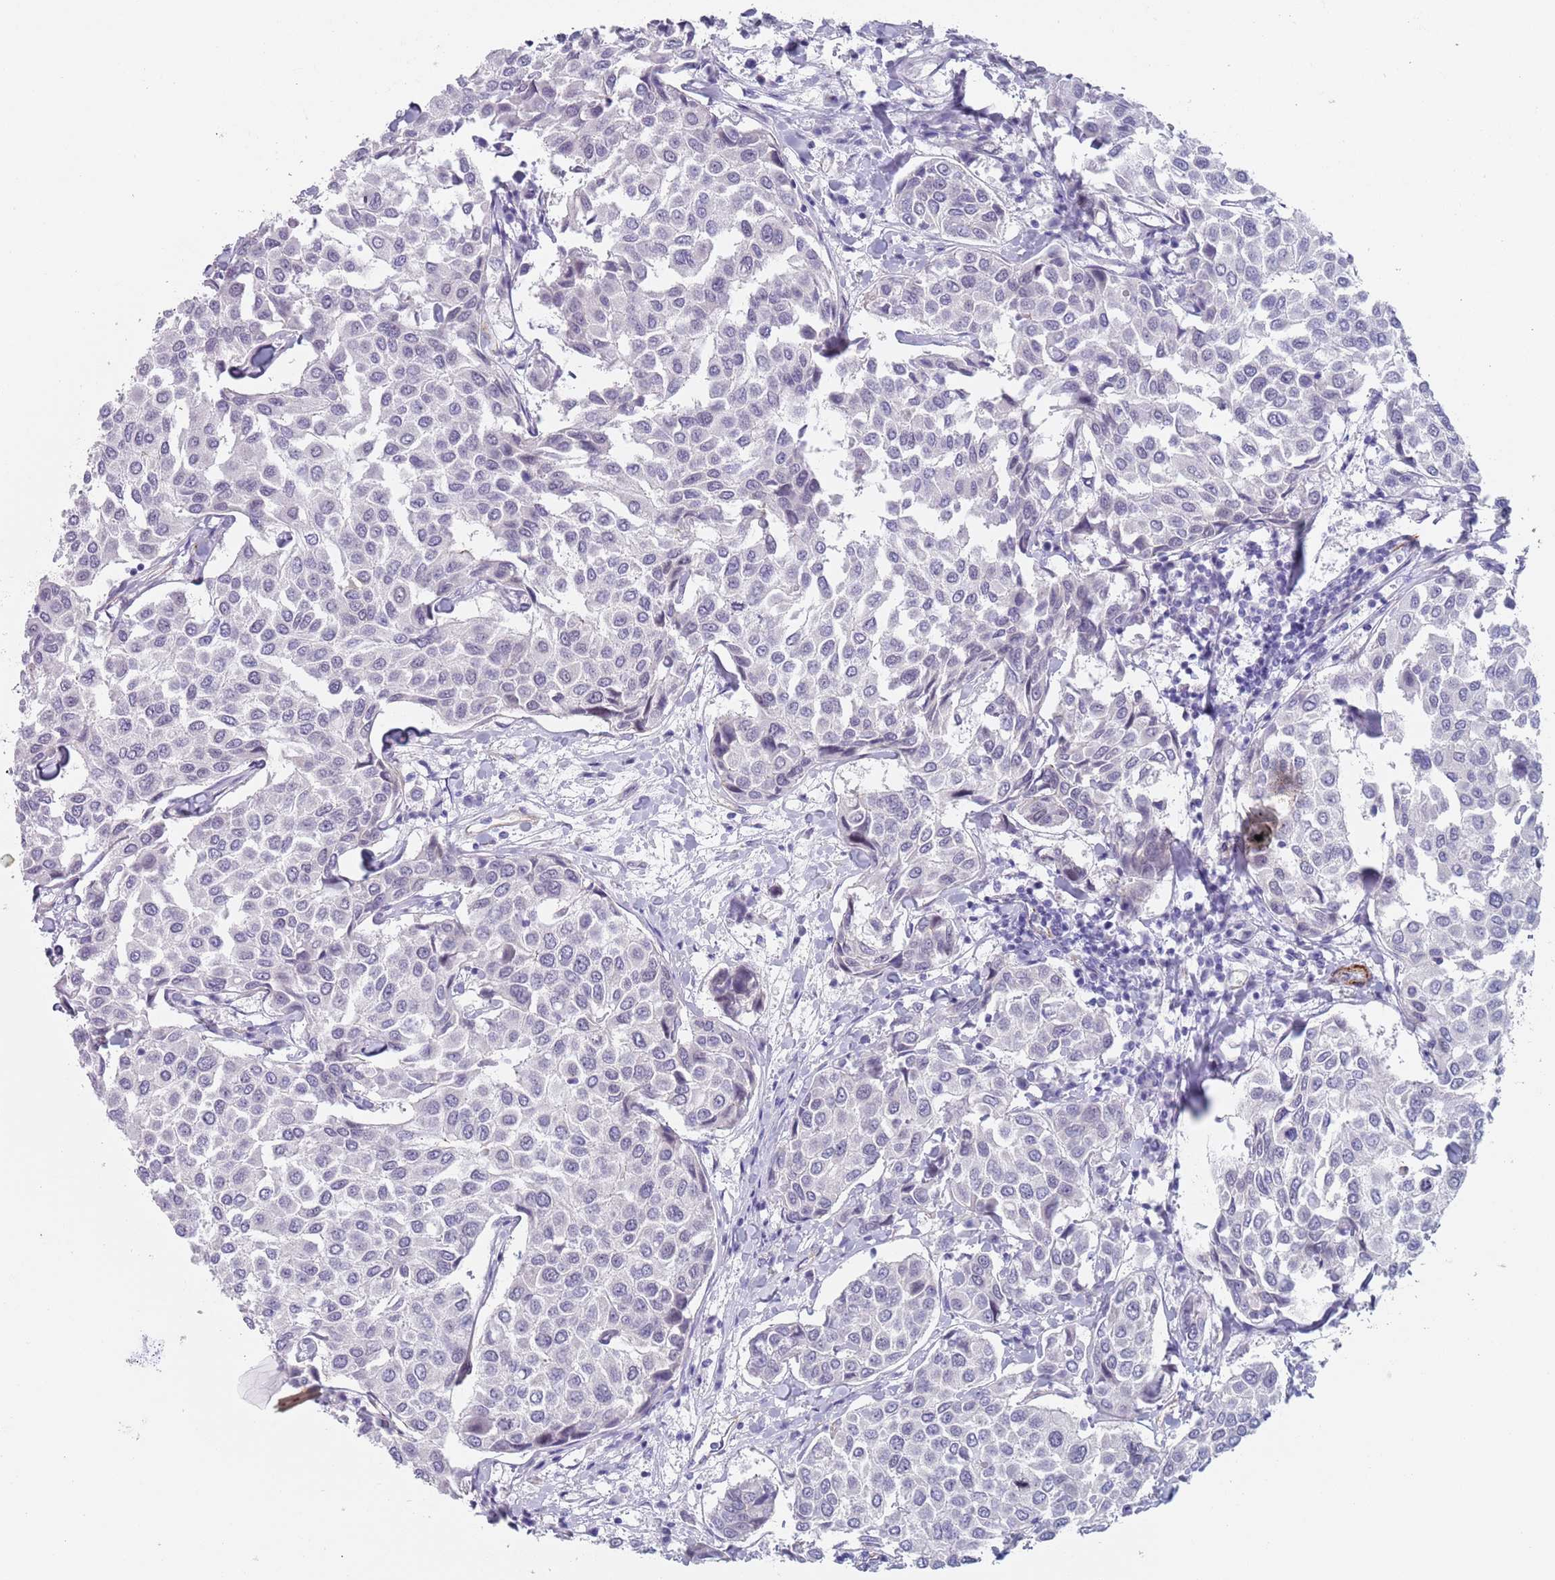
{"staining": {"intensity": "negative", "quantity": "none", "location": "none"}, "tissue": "breast cancer", "cell_type": "Tumor cells", "image_type": "cancer", "snomed": [{"axis": "morphology", "description": "Duct carcinoma"}, {"axis": "topography", "description": "Breast"}], "caption": "An image of breast infiltrating ductal carcinoma stained for a protein displays no brown staining in tumor cells.", "gene": "OR5A2", "patient": {"sex": "female", "age": 55}}